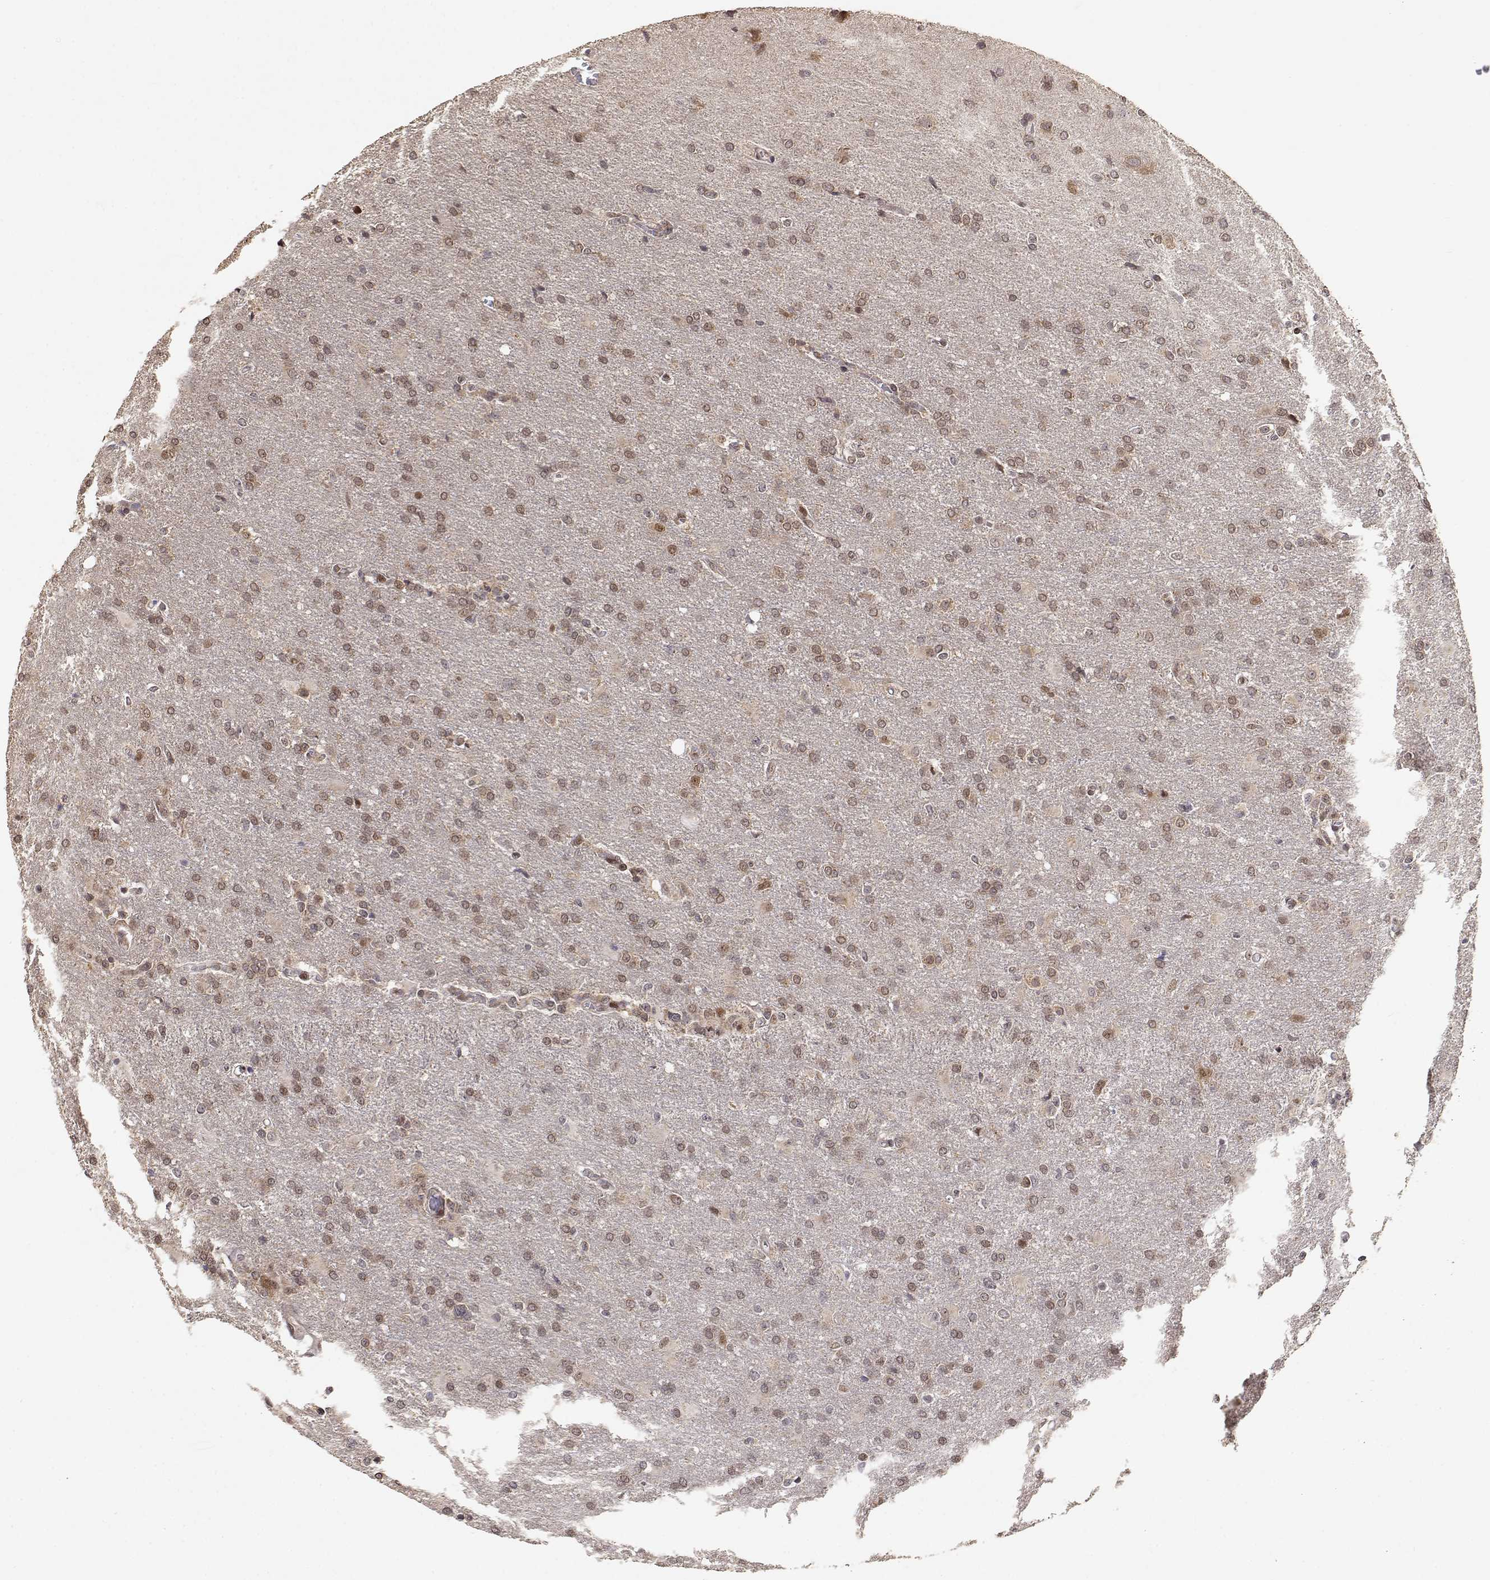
{"staining": {"intensity": "moderate", "quantity": "<25%", "location": "nuclear"}, "tissue": "glioma", "cell_type": "Tumor cells", "image_type": "cancer", "snomed": [{"axis": "morphology", "description": "Glioma, malignant, High grade"}, {"axis": "topography", "description": "Brain"}], "caption": "Immunohistochemistry photomicrograph of human glioma stained for a protein (brown), which displays low levels of moderate nuclear expression in about <25% of tumor cells.", "gene": "BRCA1", "patient": {"sex": "male", "age": 68}}